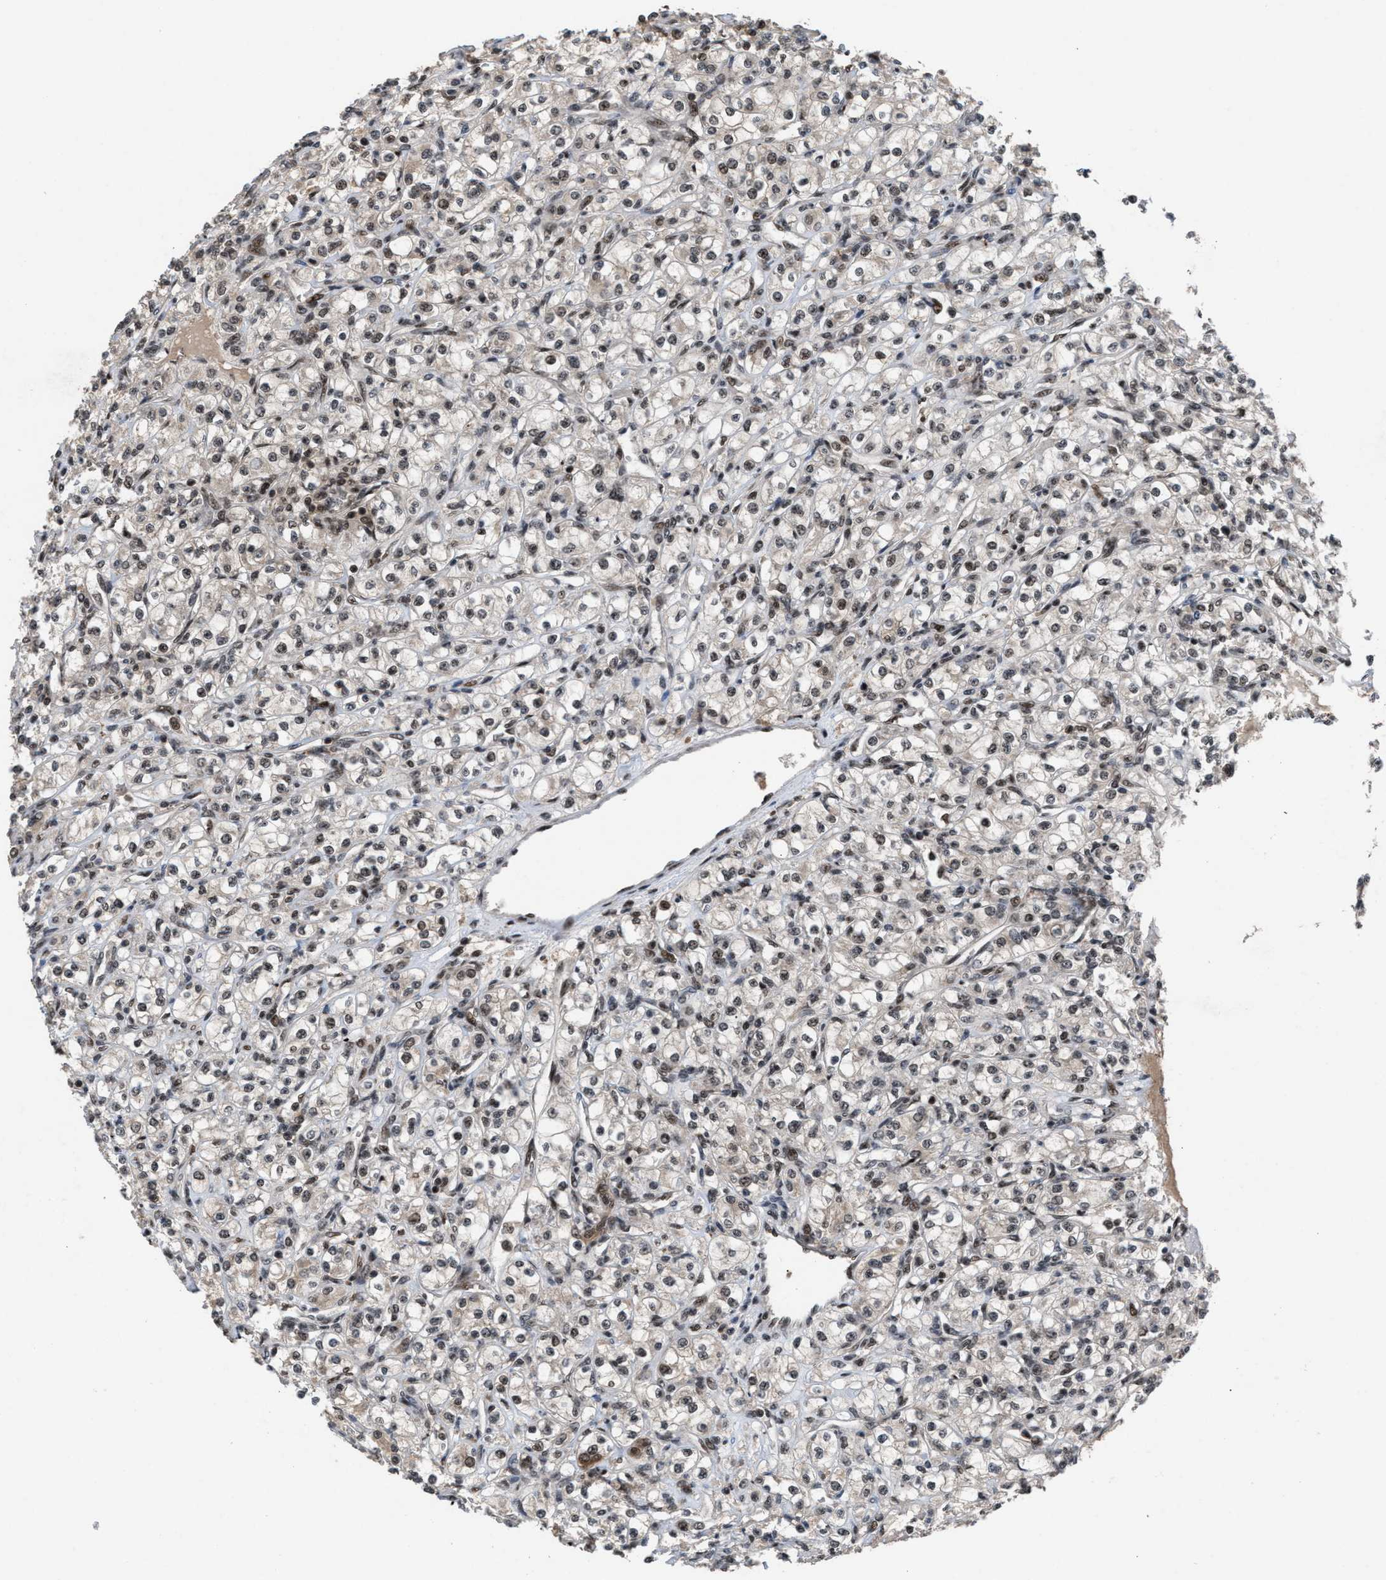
{"staining": {"intensity": "weak", "quantity": ">75%", "location": "nuclear"}, "tissue": "renal cancer", "cell_type": "Tumor cells", "image_type": "cancer", "snomed": [{"axis": "morphology", "description": "Adenocarcinoma, NOS"}, {"axis": "topography", "description": "Kidney"}], "caption": "Immunohistochemical staining of human renal adenocarcinoma exhibits low levels of weak nuclear protein expression in about >75% of tumor cells.", "gene": "PRPF4", "patient": {"sex": "male", "age": 77}}